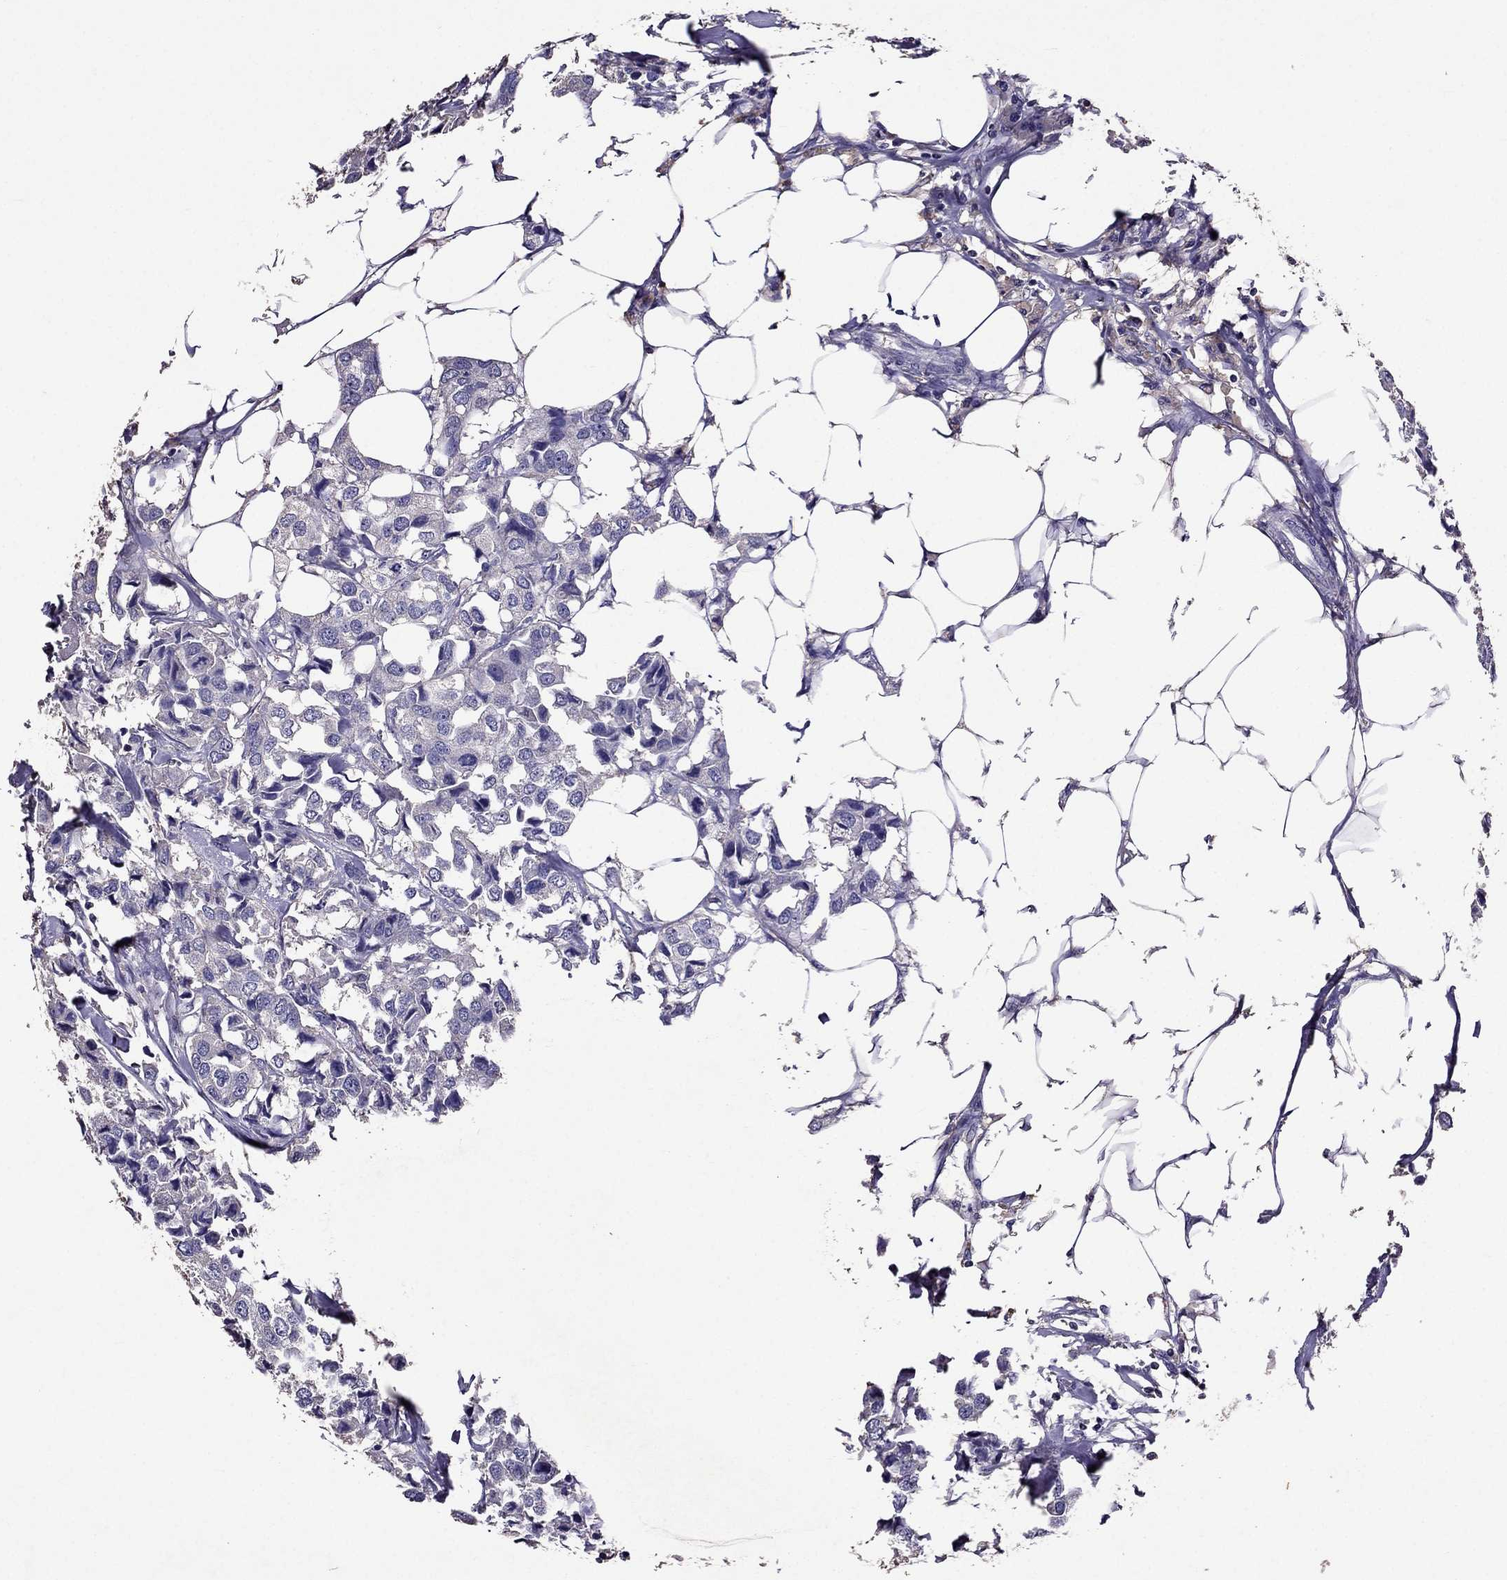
{"staining": {"intensity": "negative", "quantity": "none", "location": "none"}, "tissue": "breast cancer", "cell_type": "Tumor cells", "image_type": "cancer", "snomed": [{"axis": "morphology", "description": "Duct carcinoma"}, {"axis": "topography", "description": "Breast"}], "caption": "This is a image of immunohistochemistry (IHC) staining of breast intraductal carcinoma, which shows no expression in tumor cells.", "gene": "NKX3-1", "patient": {"sex": "female", "age": 80}}